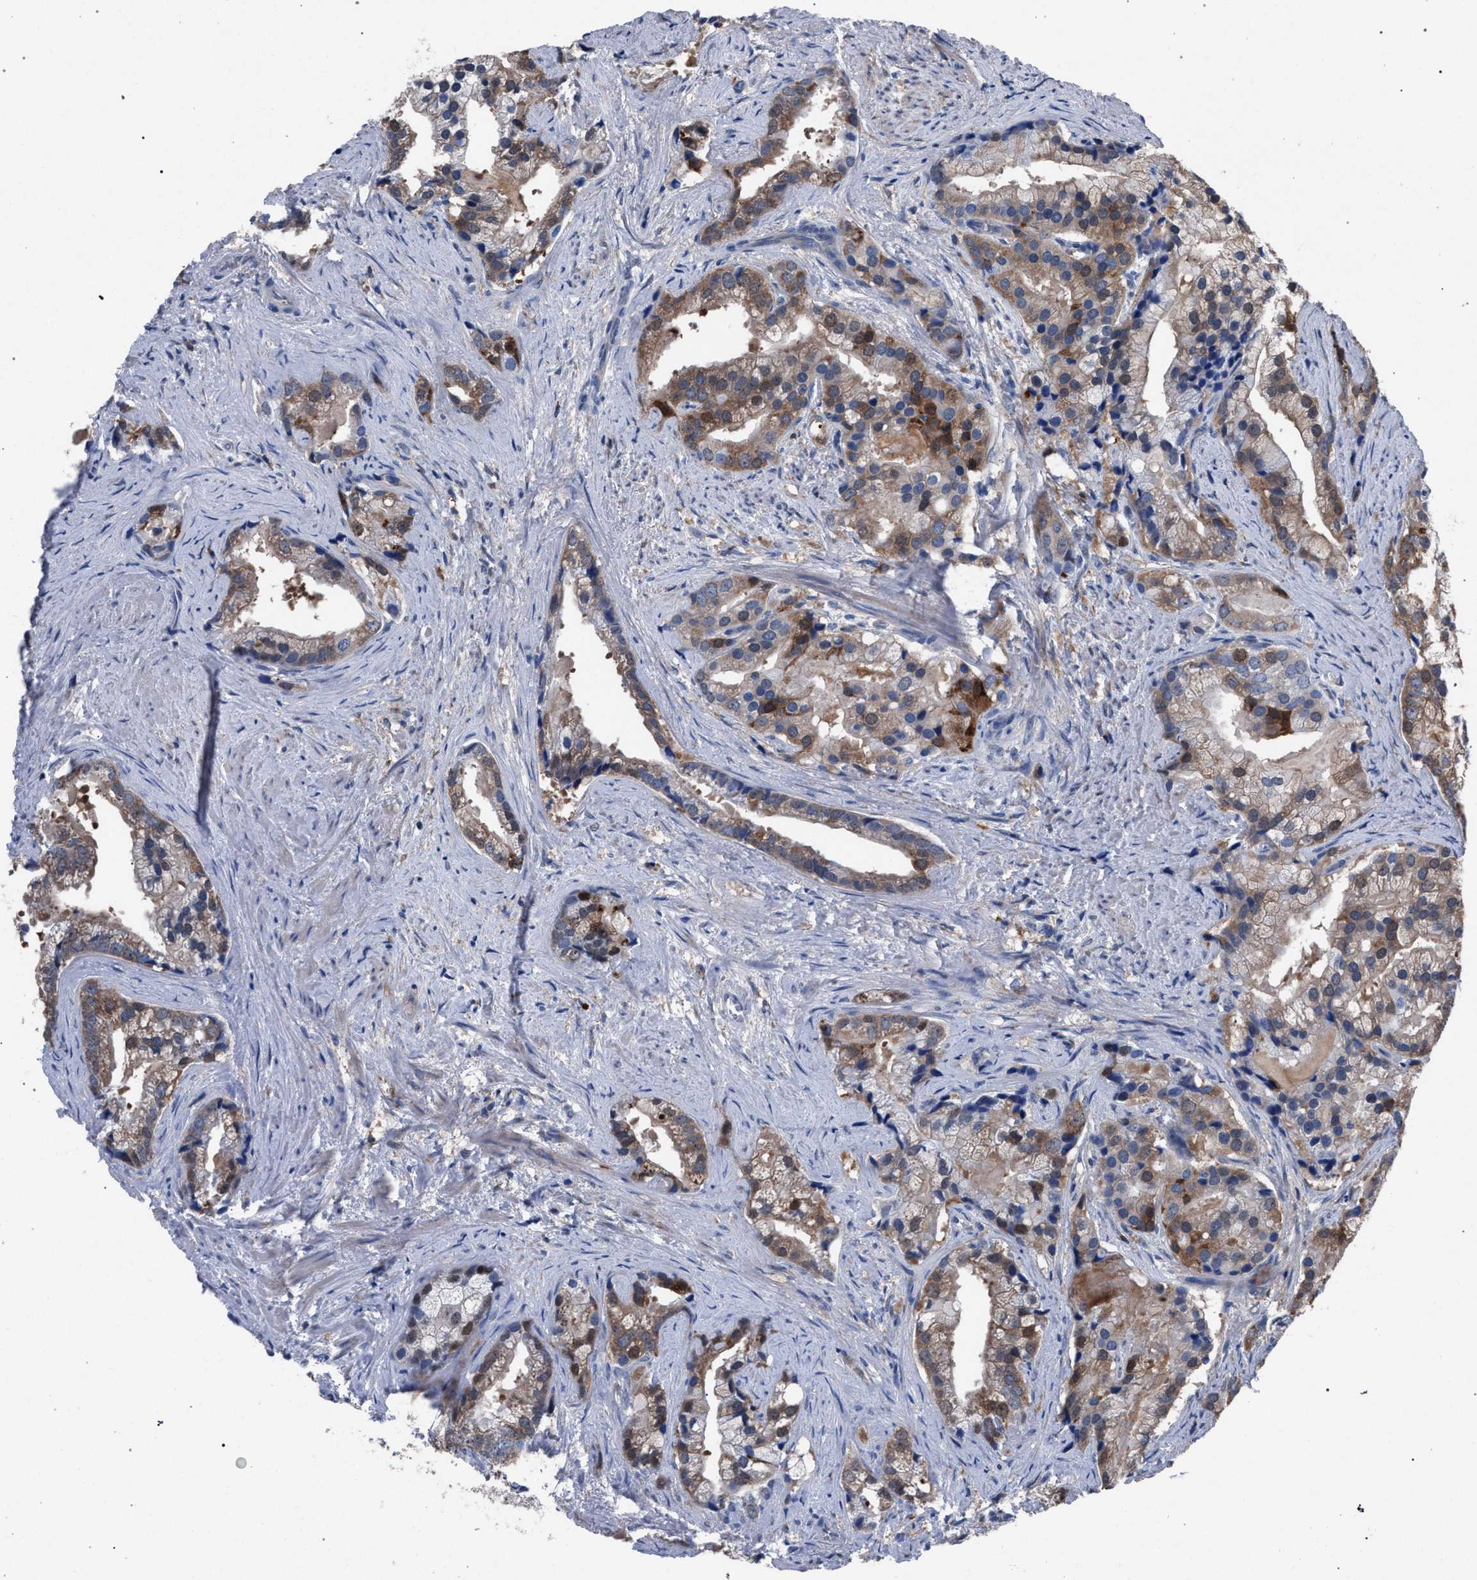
{"staining": {"intensity": "weak", "quantity": ">75%", "location": "cytoplasmic/membranous"}, "tissue": "prostate cancer", "cell_type": "Tumor cells", "image_type": "cancer", "snomed": [{"axis": "morphology", "description": "Adenocarcinoma, Low grade"}, {"axis": "topography", "description": "Prostate"}], "caption": "A micrograph of low-grade adenocarcinoma (prostate) stained for a protein displays weak cytoplasmic/membranous brown staining in tumor cells.", "gene": "CRYZ", "patient": {"sex": "male", "age": 71}}